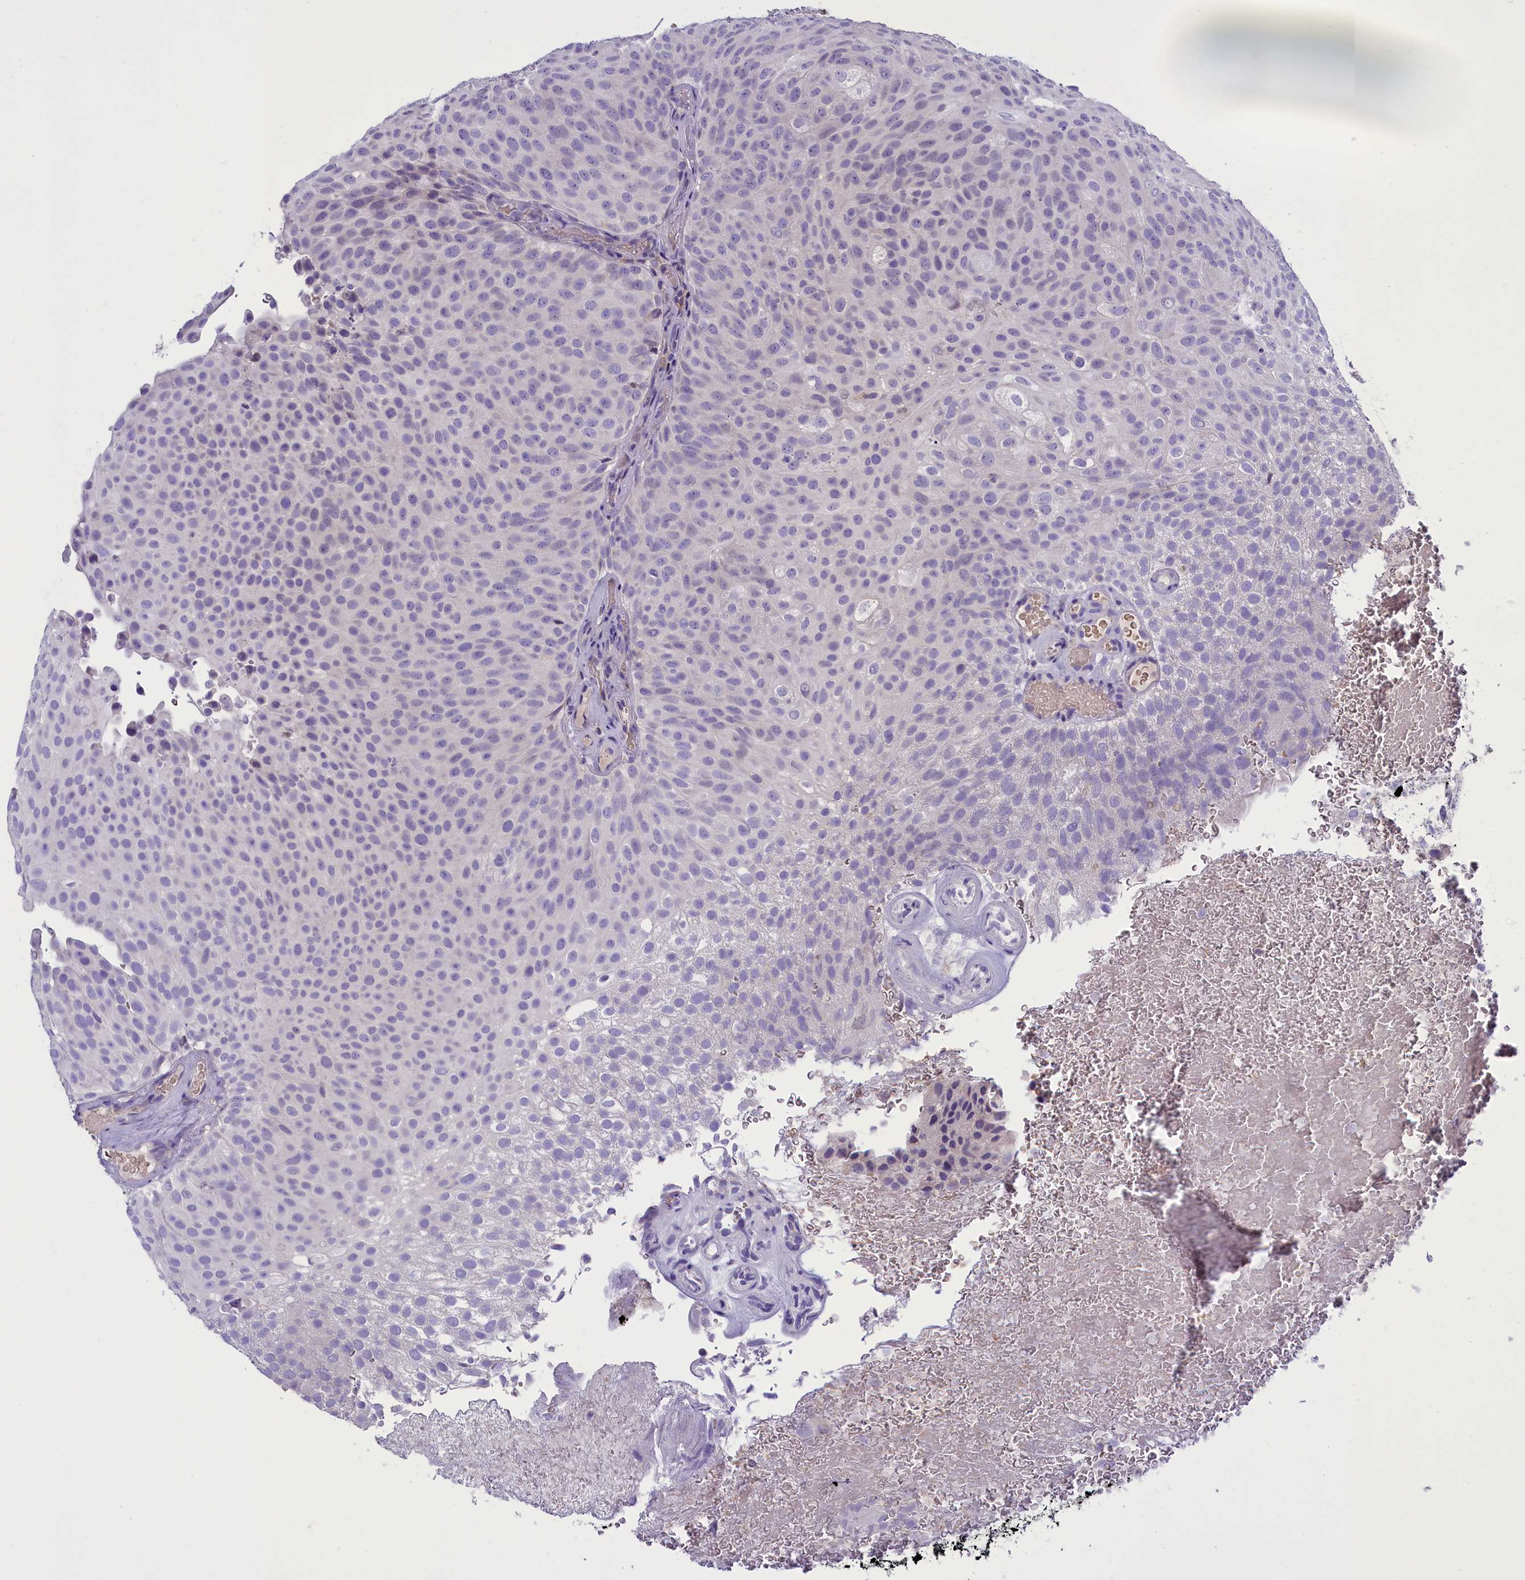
{"staining": {"intensity": "negative", "quantity": "none", "location": "none"}, "tissue": "urothelial cancer", "cell_type": "Tumor cells", "image_type": "cancer", "snomed": [{"axis": "morphology", "description": "Urothelial carcinoma, Low grade"}, {"axis": "topography", "description": "Urinary bladder"}], "caption": "Low-grade urothelial carcinoma was stained to show a protein in brown. There is no significant expression in tumor cells.", "gene": "ENPP6", "patient": {"sex": "male", "age": 78}}